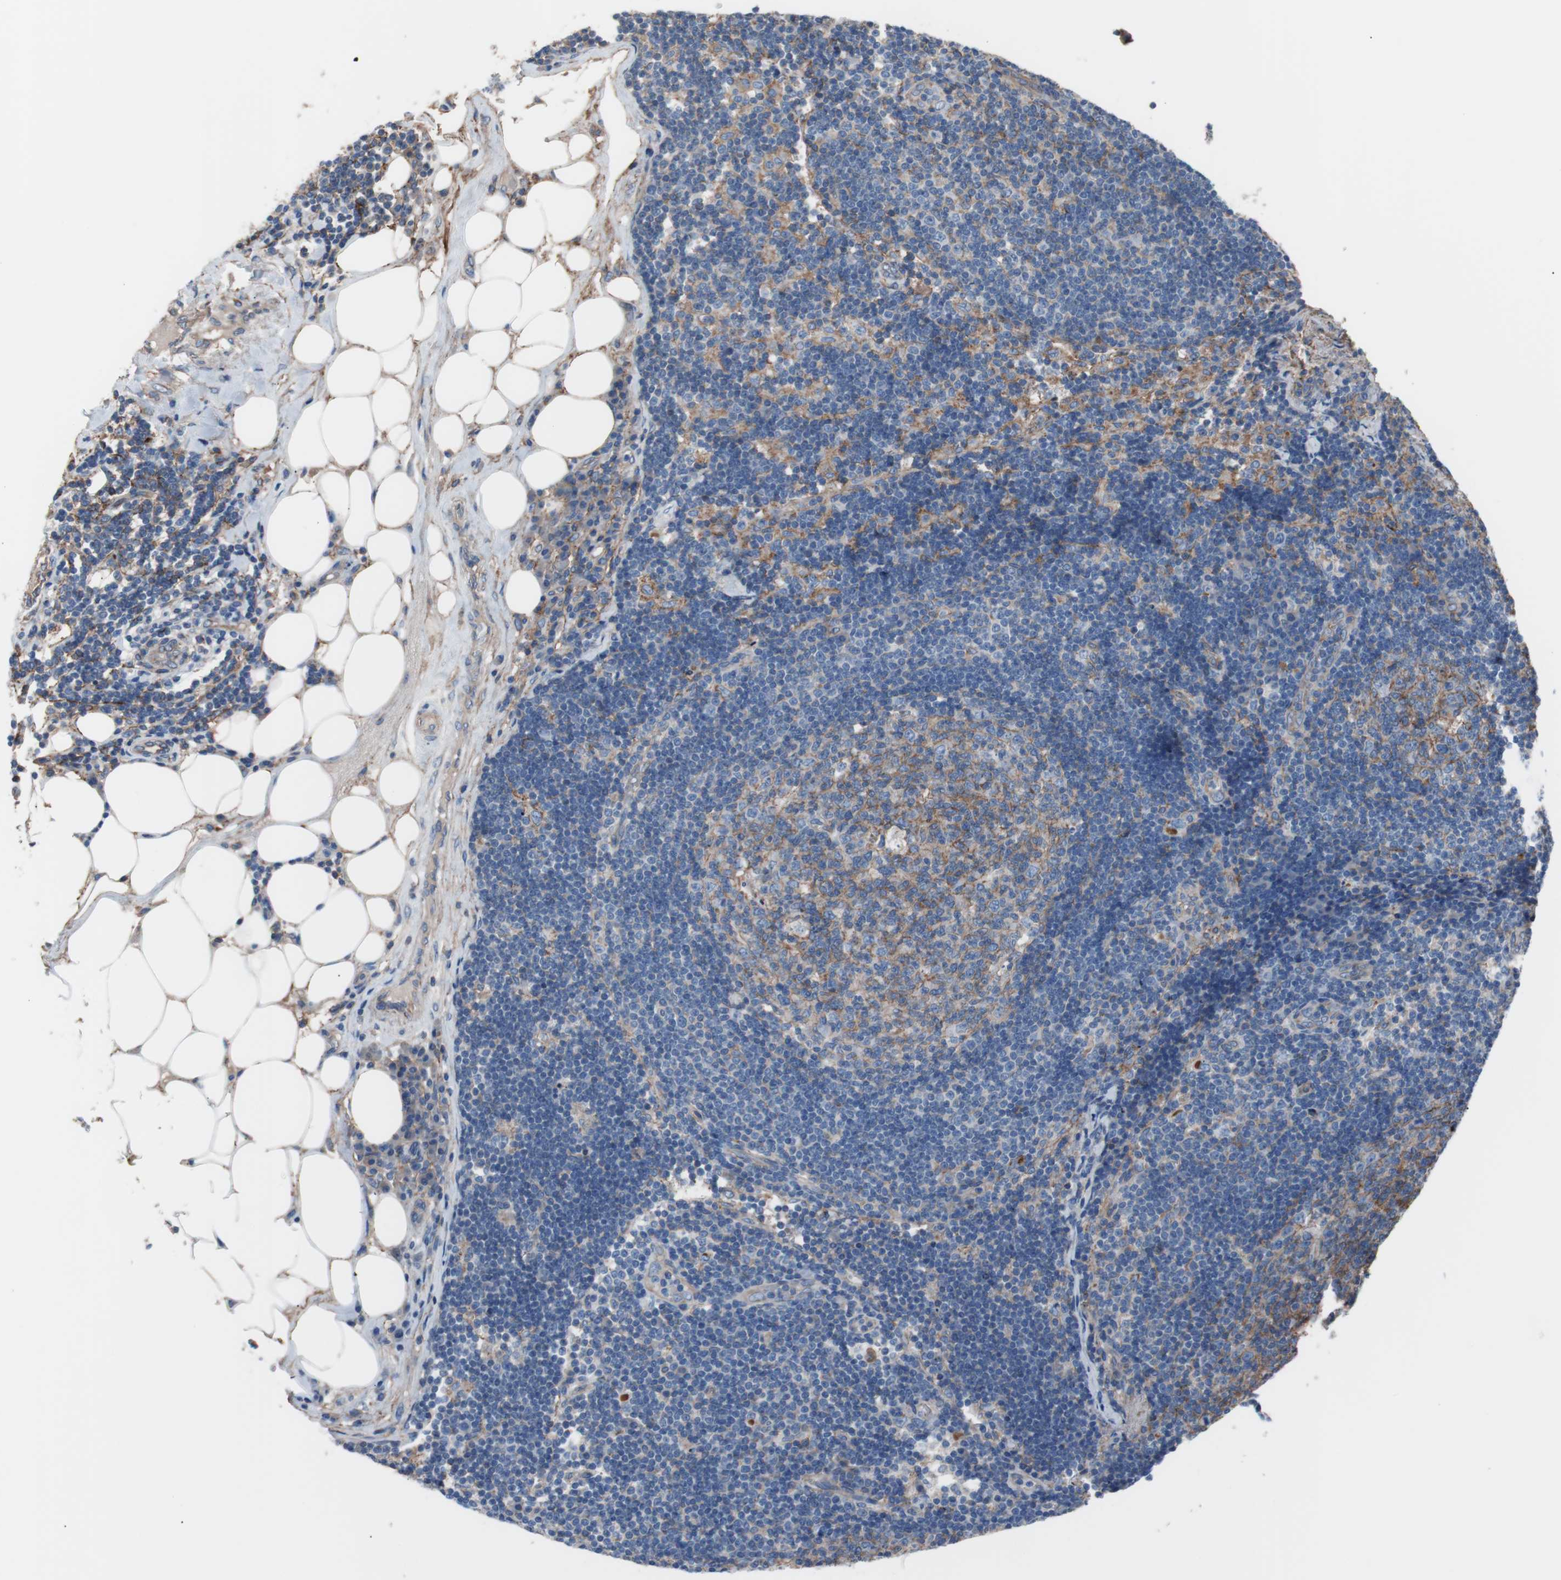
{"staining": {"intensity": "moderate", "quantity": ">75%", "location": "cytoplasmic/membranous"}, "tissue": "lymph node", "cell_type": "Germinal center cells", "image_type": "normal", "snomed": [{"axis": "morphology", "description": "Normal tissue, NOS"}, {"axis": "morphology", "description": "Squamous cell carcinoma, metastatic, NOS"}, {"axis": "topography", "description": "Lymph node"}], "caption": "The photomicrograph displays staining of unremarkable lymph node, revealing moderate cytoplasmic/membranous protein staining (brown color) within germinal center cells.", "gene": "CD81", "patient": {"sex": "female", "age": 53}}